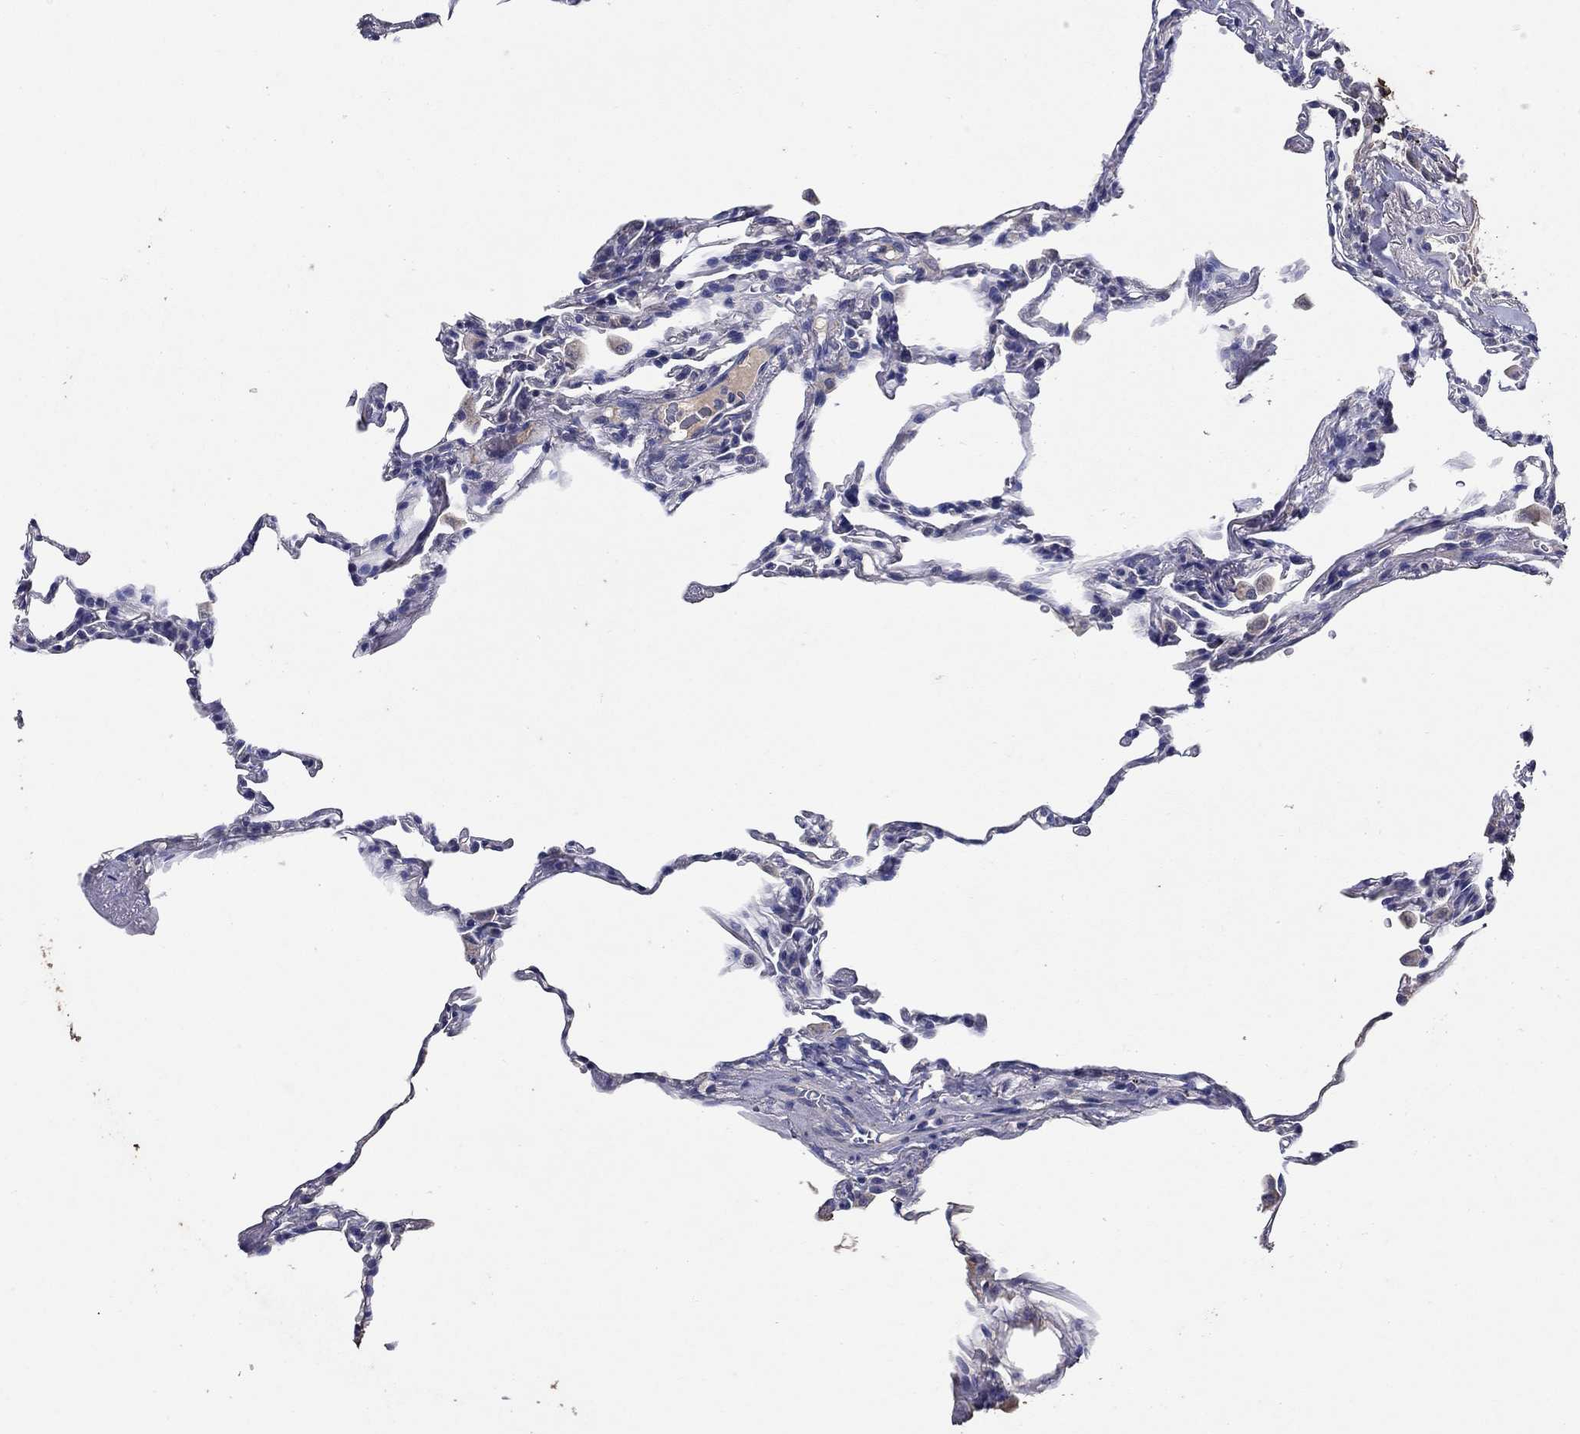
{"staining": {"intensity": "negative", "quantity": "none", "location": "none"}, "tissue": "lung", "cell_type": "Alveolar cells", "image_type": "normal", "snomed": [{"axis": "morphology", "description": "Normal tissue, NOS"}, {"axis": "topography", "description": "Lung"}], "caption": "Human lung stained for a protein using immunohistochemistry (IHC) demonstrates no expression in alveolar cells.", "gene": "PROZ", "patient": {"sex": "female", "age": 57}}